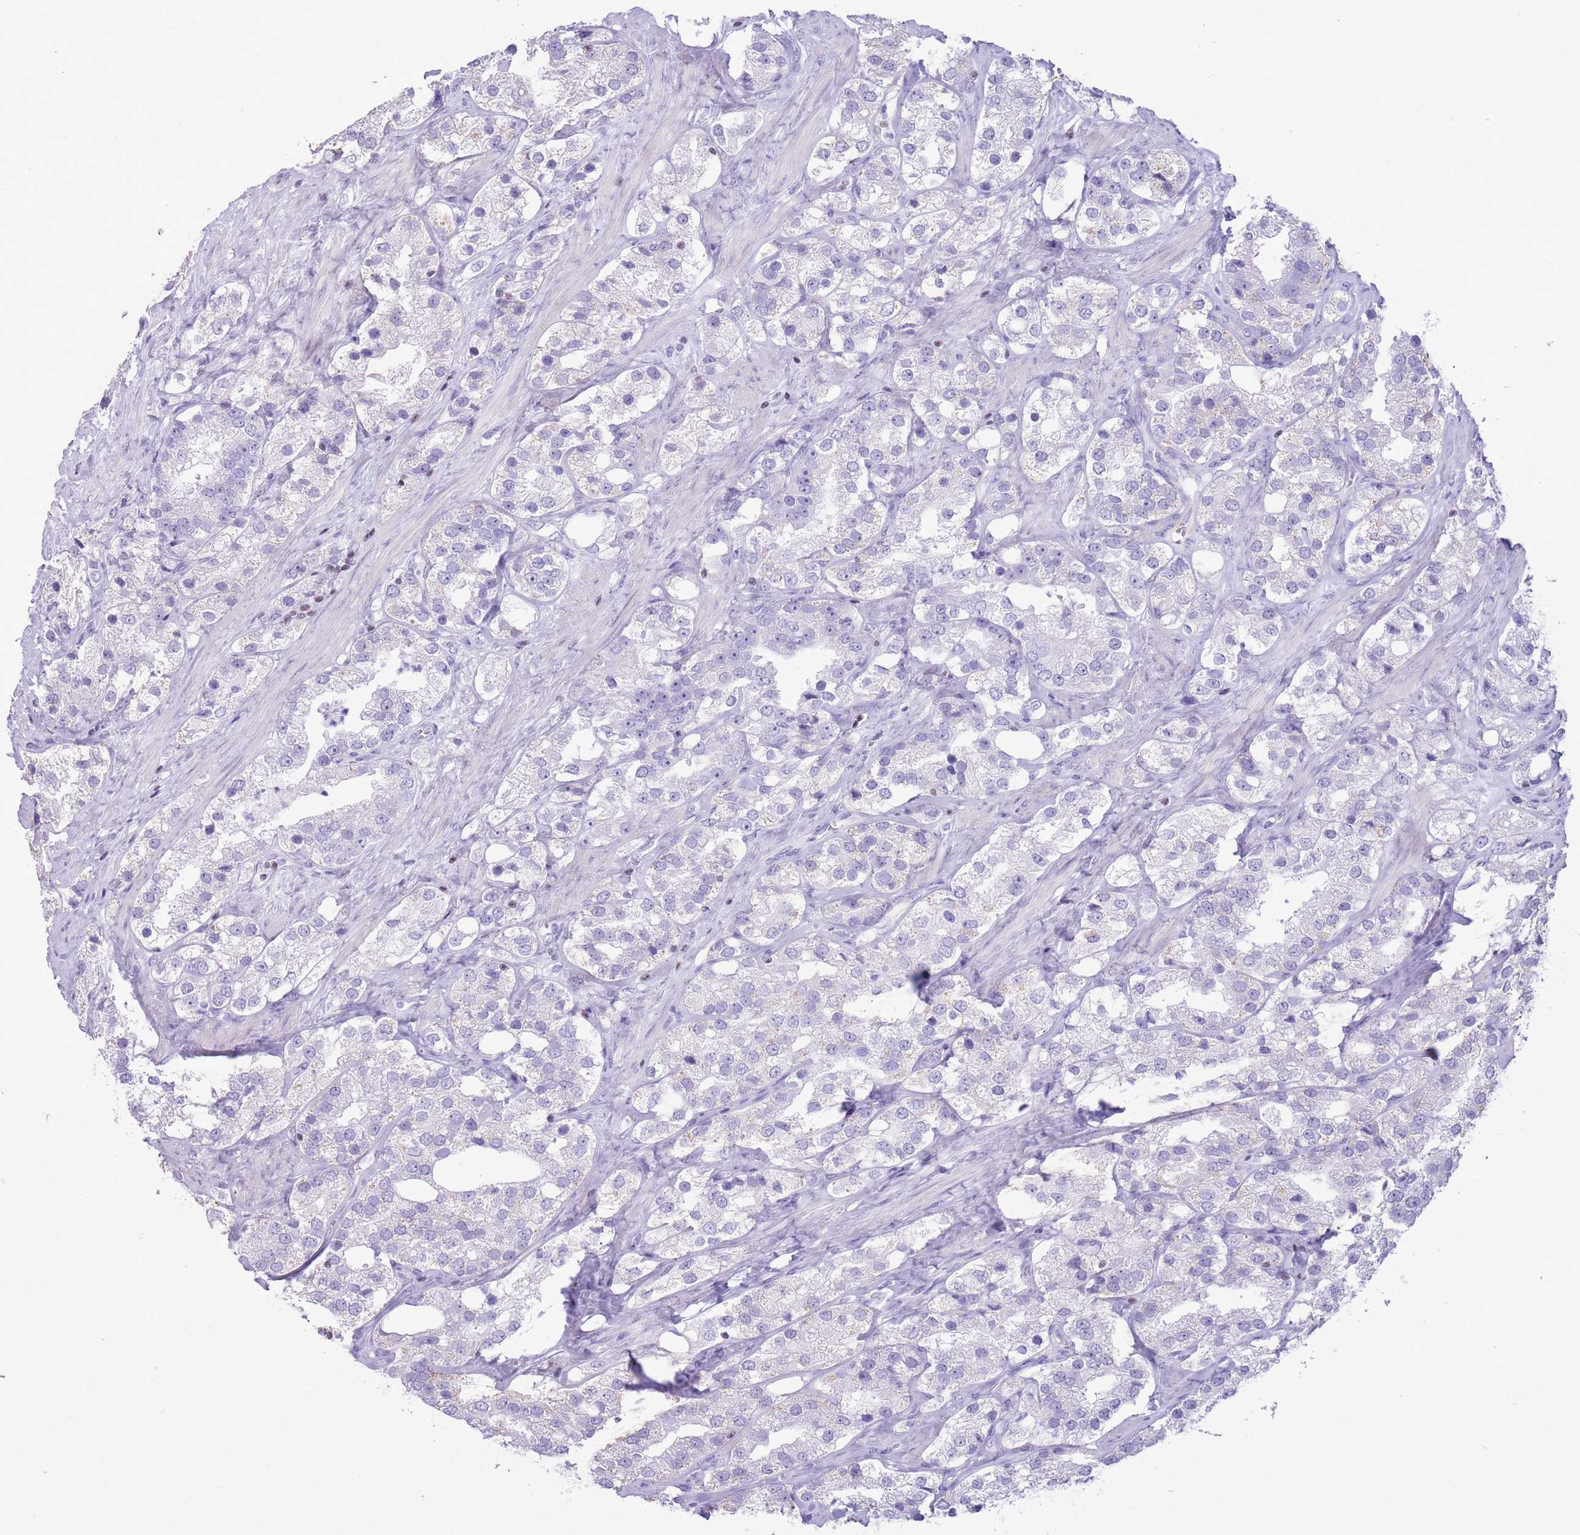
{"staining": {"intensity": "negative", "quantity": "none", "location": "none"}, "tissue": "prostate cancer", "cell_type": "Tumor cells", "image_type": "cancer", "snomed": [{"axis": "morphology", "description": "Adenocarcinoma, NOS"}, {"axis": "topography", "description": "Prostate"}], "caption": "Immunohistochemistry (IHC) photomicrograph of neoplastic tissue: human prostate cancer stained with DAB shows no significant protein staining in tumor cells. The staining is performed using DAB brown chromogen with nuclei counter-stained in using hematoxylin.", "gene": "BCL11B", "patient": {"sex": "male", "age": 79}}